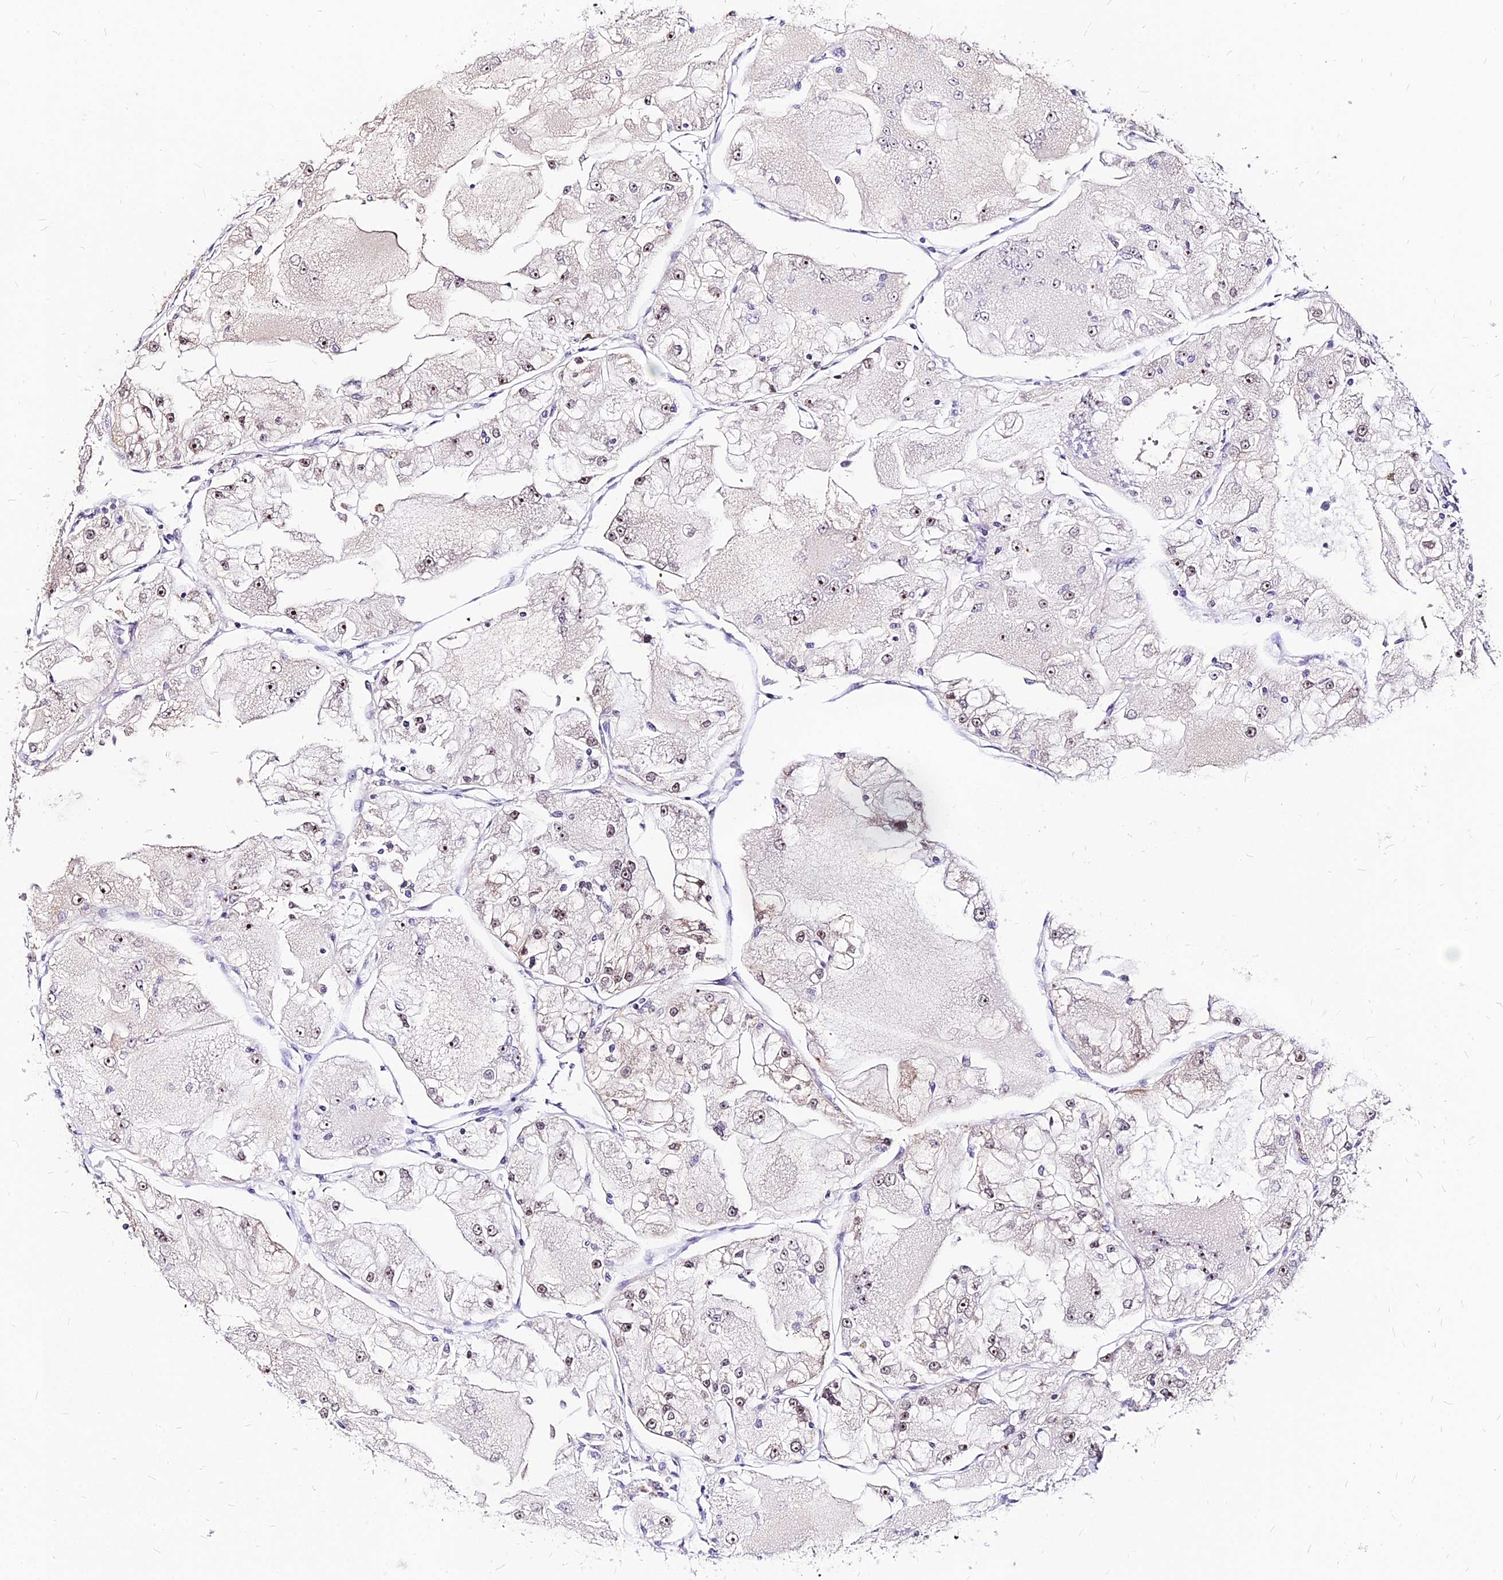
{"staining": {"intensity": "weak", "quantity": ">75%", "location": "nuclear"}, "tissue": "renal cancer", "cell_type": "Tumor cells", "image_type": "cancer", "snomed": [{"axis": "morphology", "description": "Adenocarcinoma, NOS"}, {"axis": "topography", "description": "Kidney"}], "caption": "Immunohistochemical staining of adenocarcinoma (renal) demonstrates weak nuclear protein staining in approximately >75% of tumor cells. (IHC, brightfield microscopy, high magnification).", "gene": "DDX55", "patient": {"sex": "female", "age": 72}}